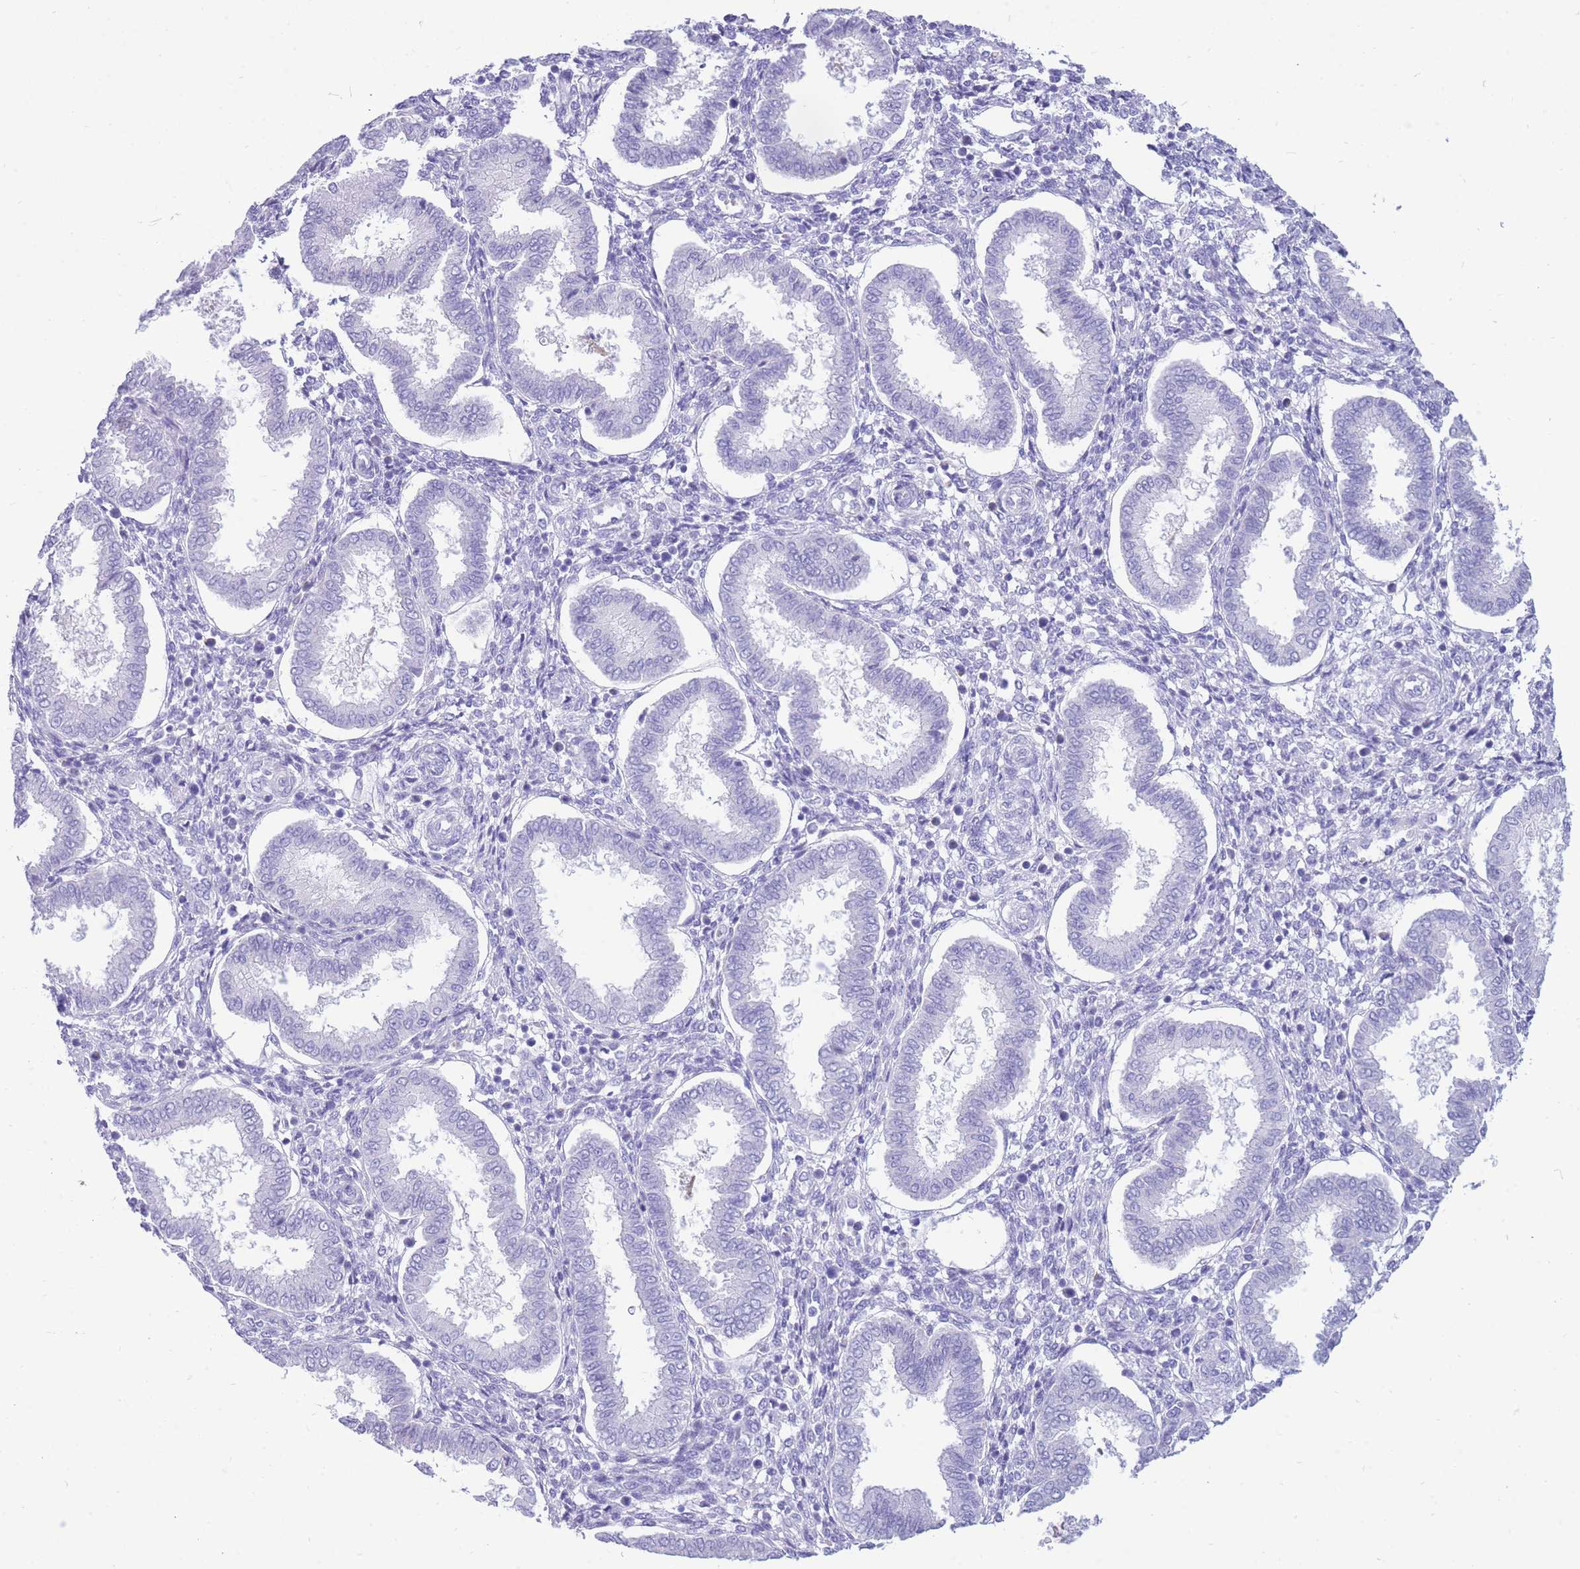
{"staining": {"intensity": "negative", "quantity": "none", "location": "none"}, "tissue": "endometrium", "cell_type": "Cells in endometrial stroma", "image_type": "normal", "snomed": [{"axis": "morphology", "description": "Normal tissue, NOS"}, {"axis": "topography", "description": "Endometrium"}], "caption": "Cells in endometrial stroma are negative for brown protein staining in unremarkable endometrium.", "gene": "ZFP62", "patient": {"sex": "female", "age": 24}}